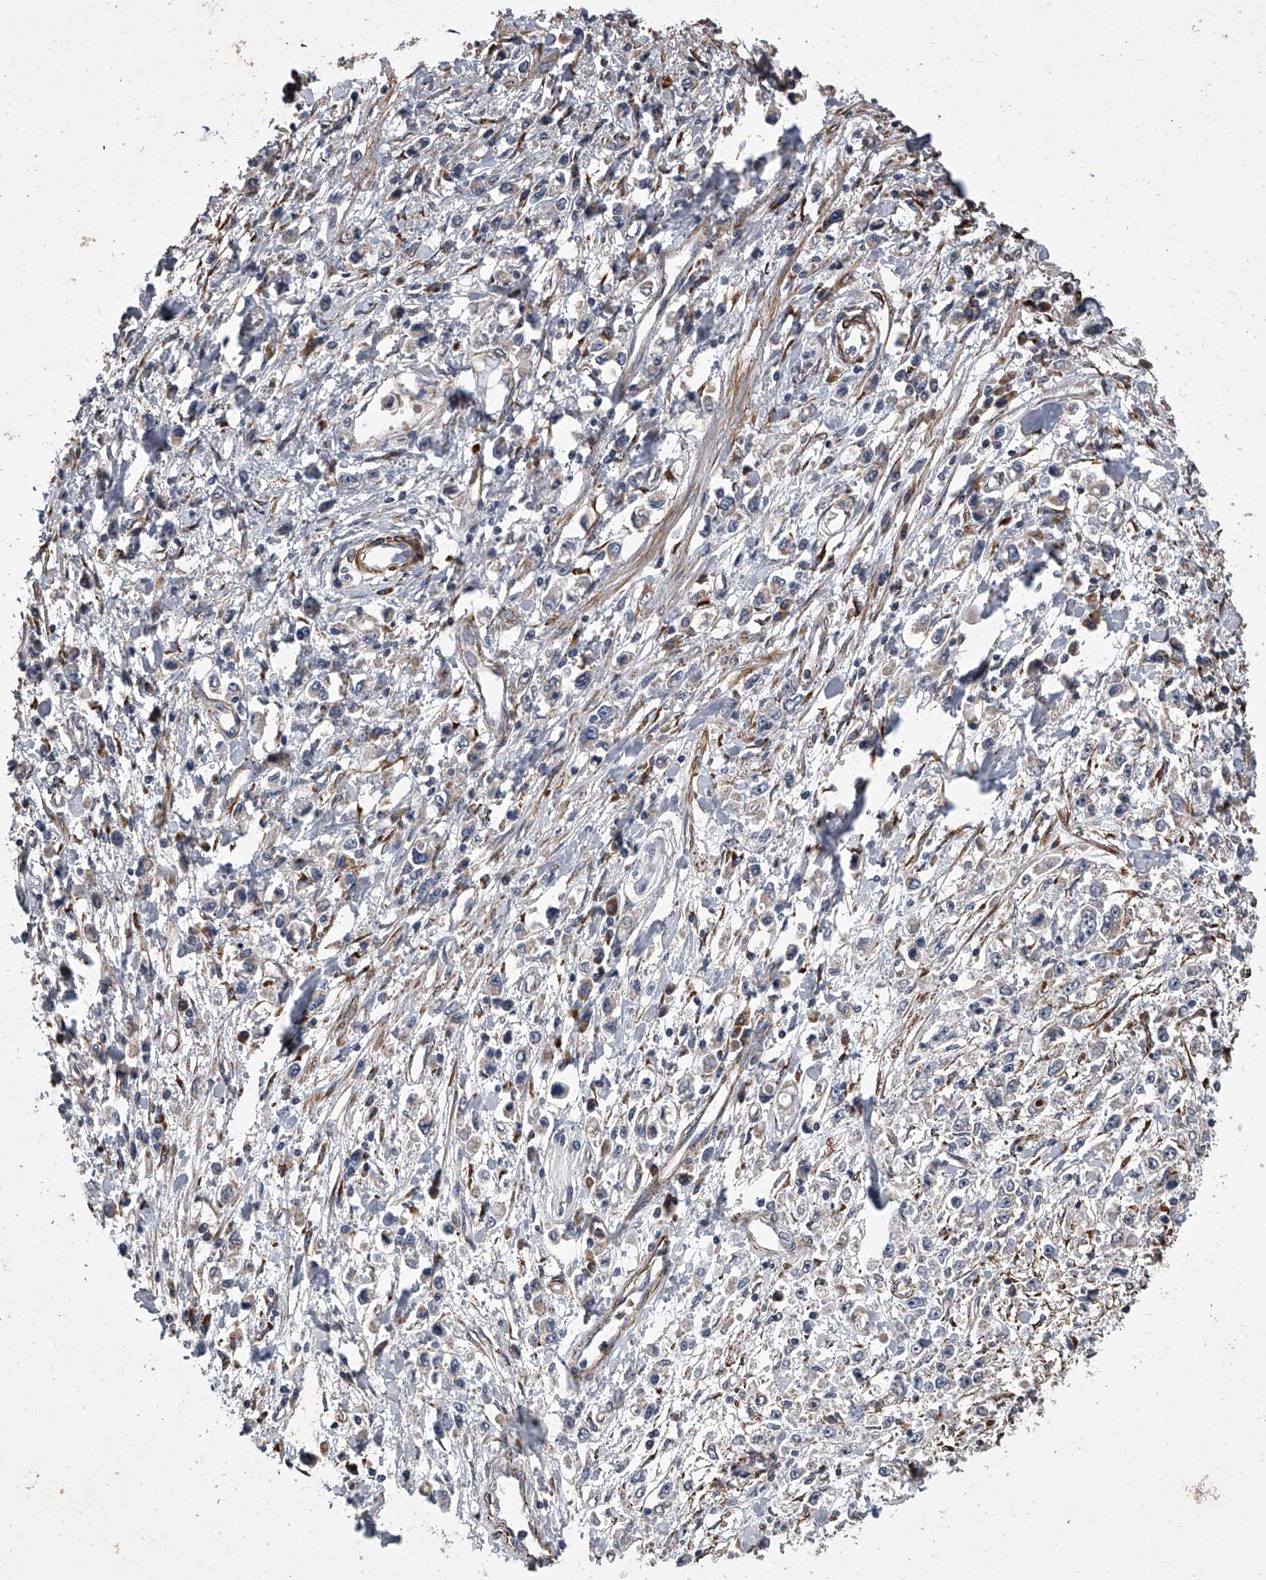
{"staining": {"intensity": "negative", "quantity": "none", "location": "none"}, "tissue": "stomach cancer", "cell_type": "Tumor cells", "image_type": "cancer", "snomed": [{"axis": "morphology", "description": "Adenocarcinoma, NOS"}, {"axis": "topography", "description": "Stomach"}], "caption": "An IHC photomicrograph of stomach cancer (adenocarcinoma) is shown. There is no staining in tumor cells of stomach cancer (adenocarcinoma).", "gene": "SIRT4", "patient": {"sex": "female", "age": 59}}